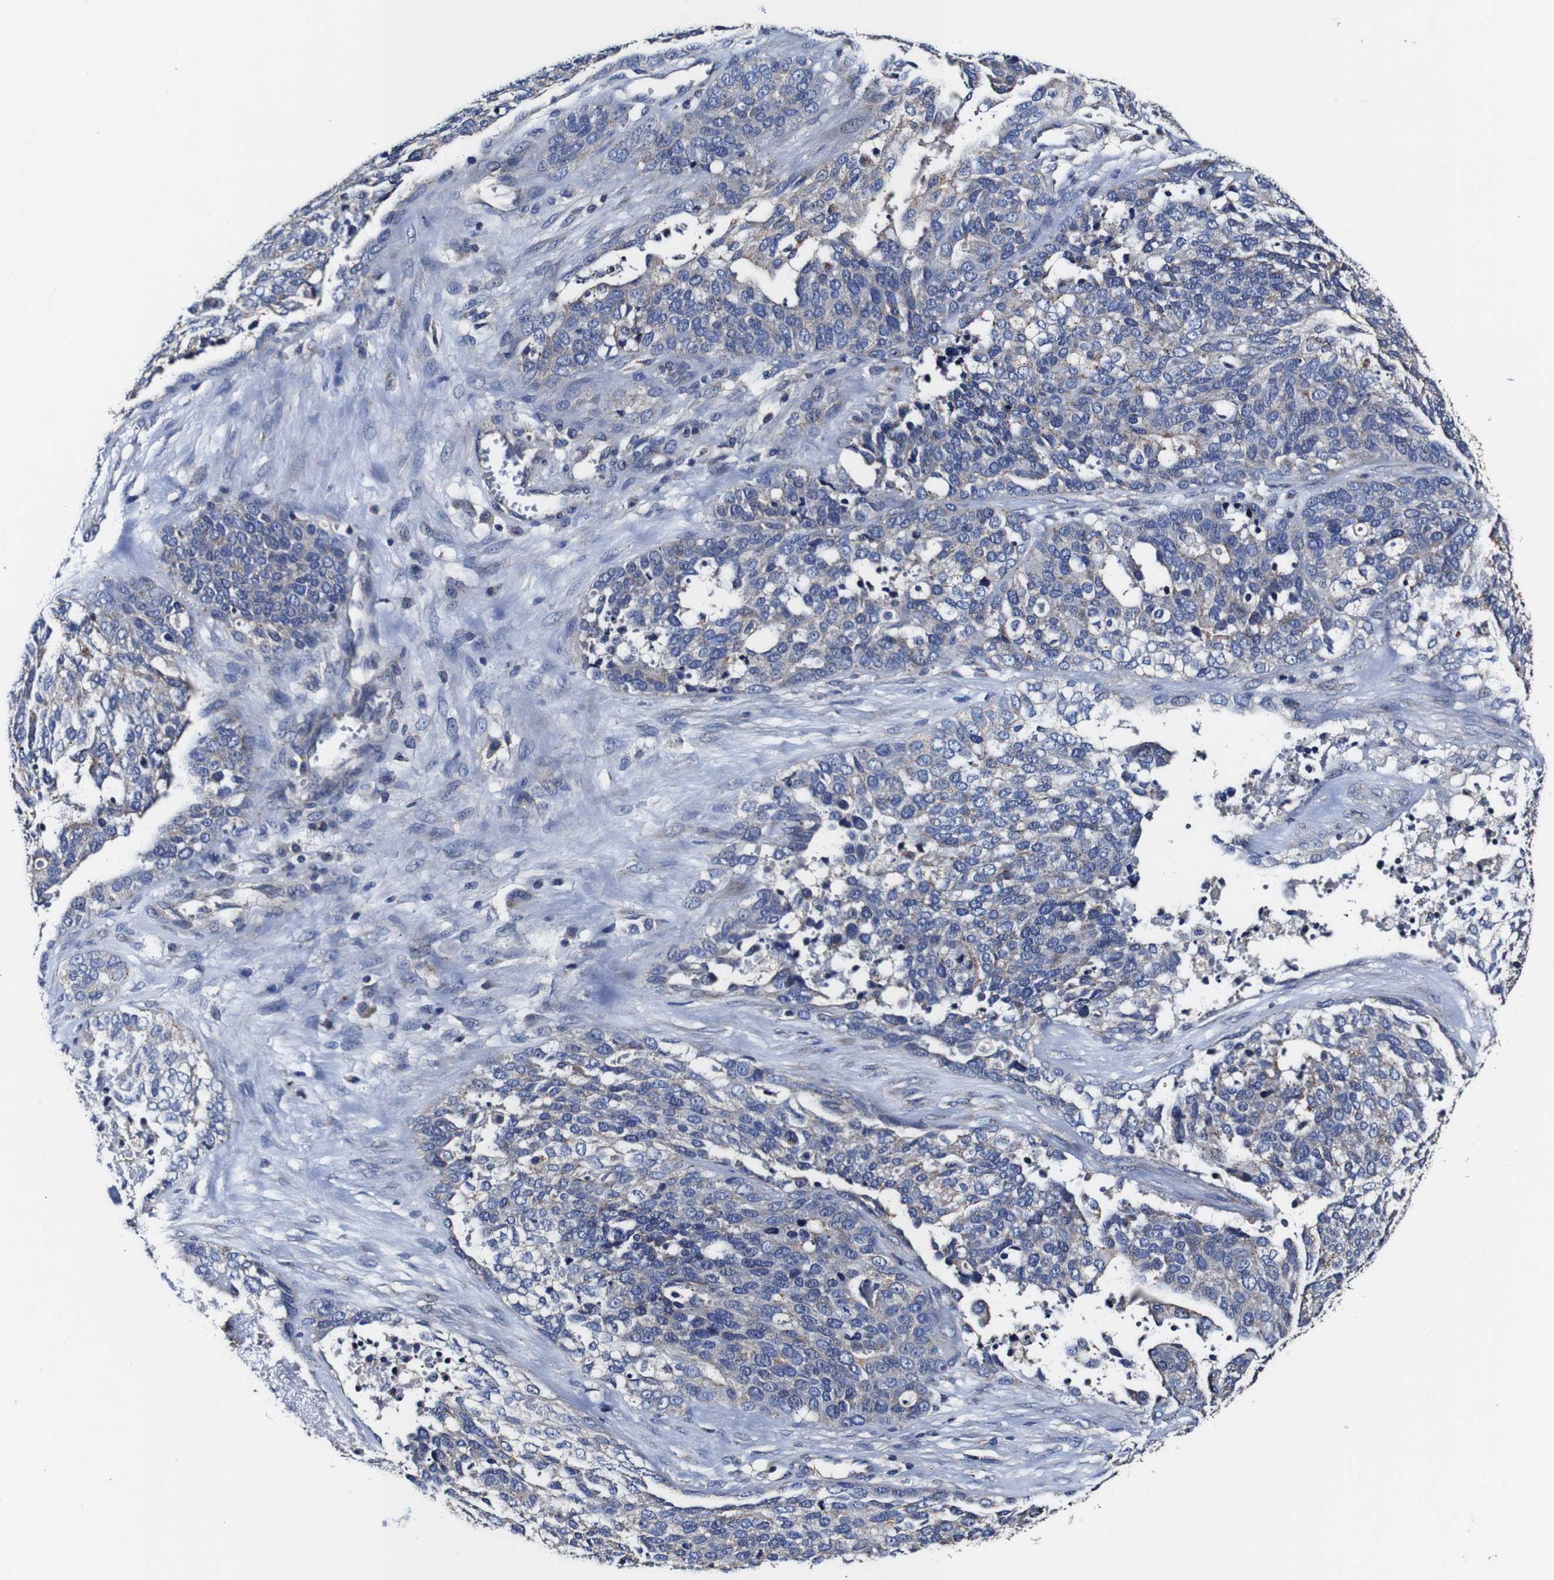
{"staining": {"intensity": "weak", "quantity": "<25%", "location": "cytoplasmic/membranous"}, "tissue": "ovarian cancer", "cell_type": "Tumor cells", "image_type": "cancer", "snomed": [{"axis": "morphology", "description": "Cystadenocarcinoma, serous, NOS"}, {"axis": "topography", "description": "Ovary"}], "caption": "This is a micrograph of IHC staining of ovarian serous cystadenocarcinoma, which shows no positivity in tumor cells.", "gene": "PDCD6IP", "patient": {"sex": "female", "age": 44}}